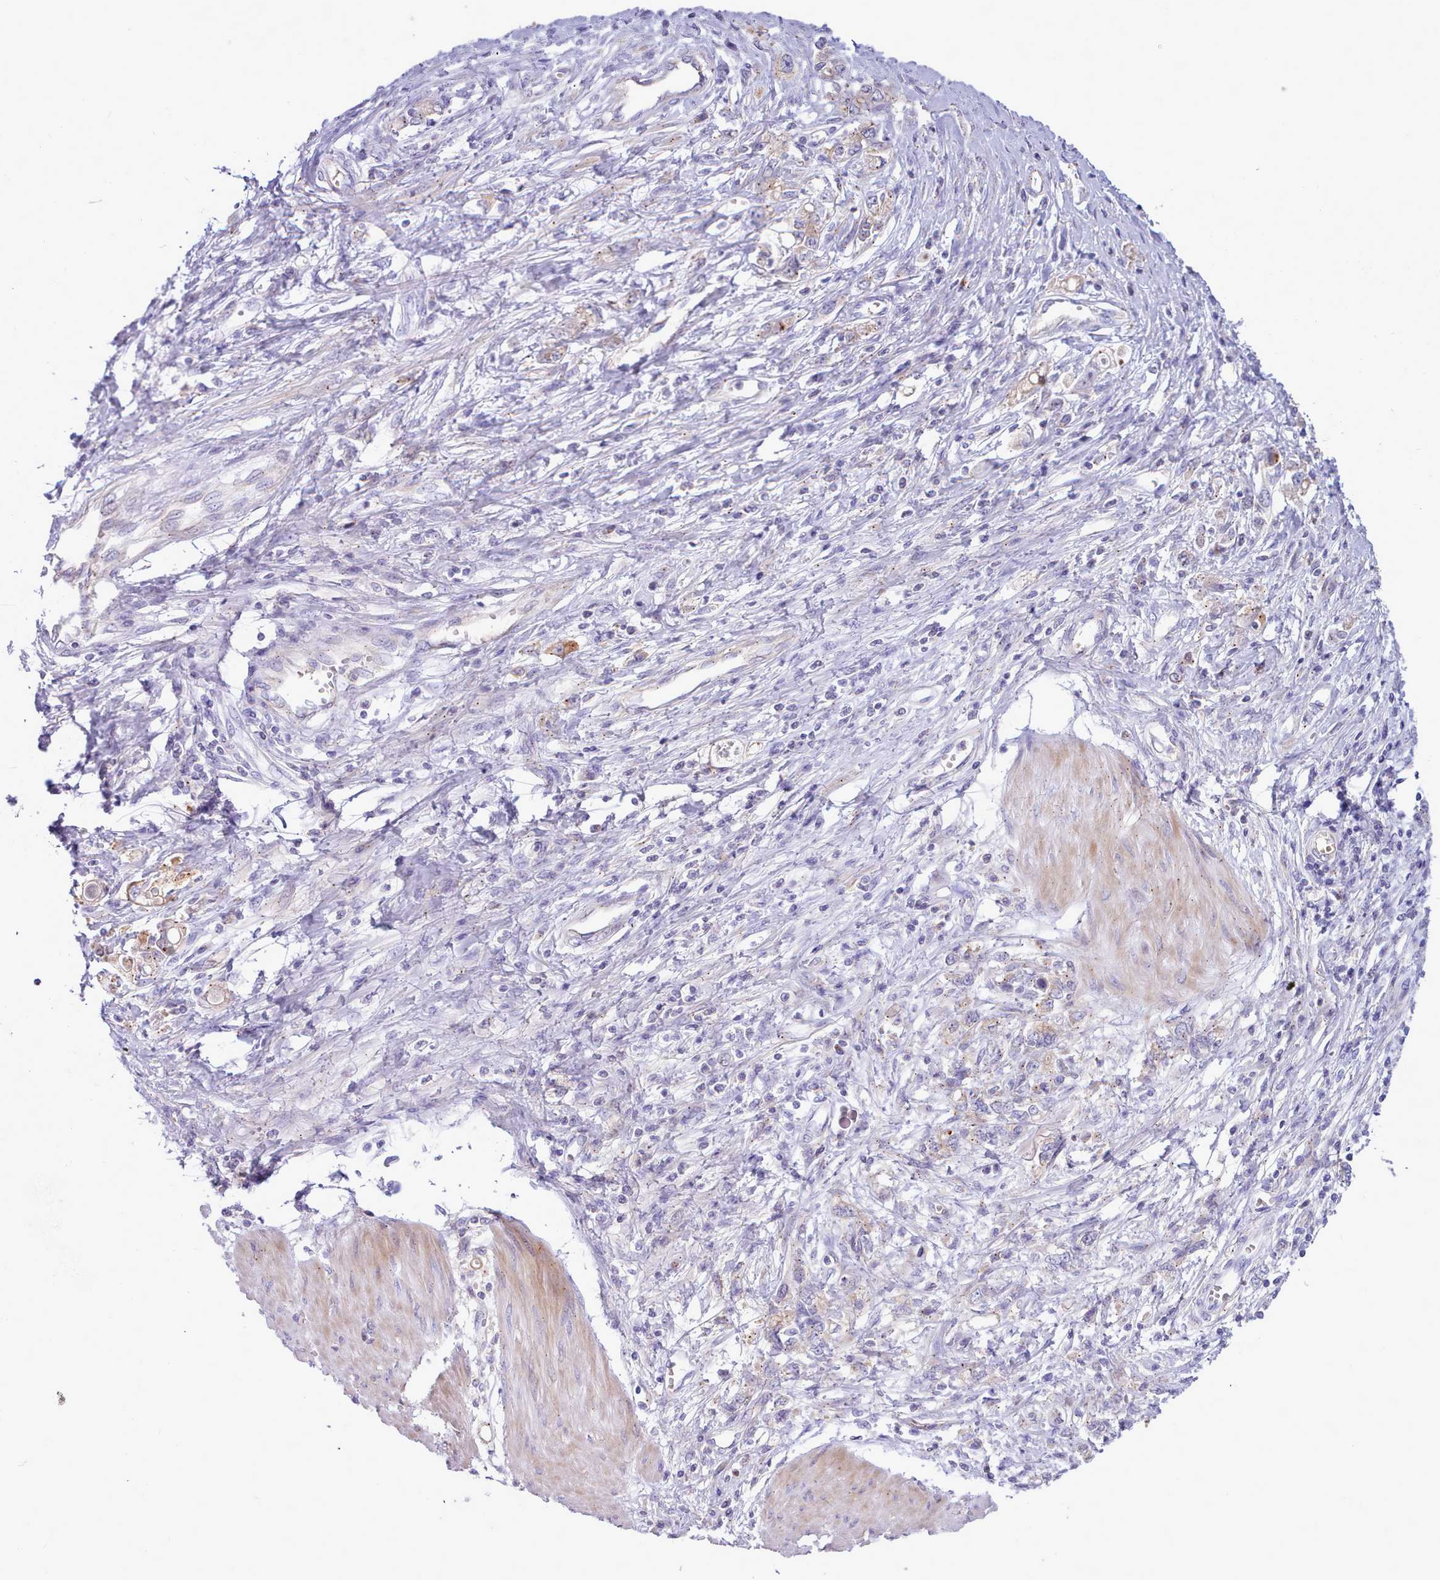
{"staining": {"intensity": "weak", "quantity": "<25%", "location": "cytoplasmic/membranous"}, "tissue": "stomach cancer", "cell_type": "Tumor cells", "image_type": "cancer", "snomed": [{"axis": "morphology", "description": "Adenocarcinoma, NOS"}, {"axis": "topography", "description": "Stomach"}], "caption": "Tumor cells show no significant protein positivity in adenocarcinoma (stomach).", "gene": "NKX1-2", "patient": {"sex": "female", "age": 76}}